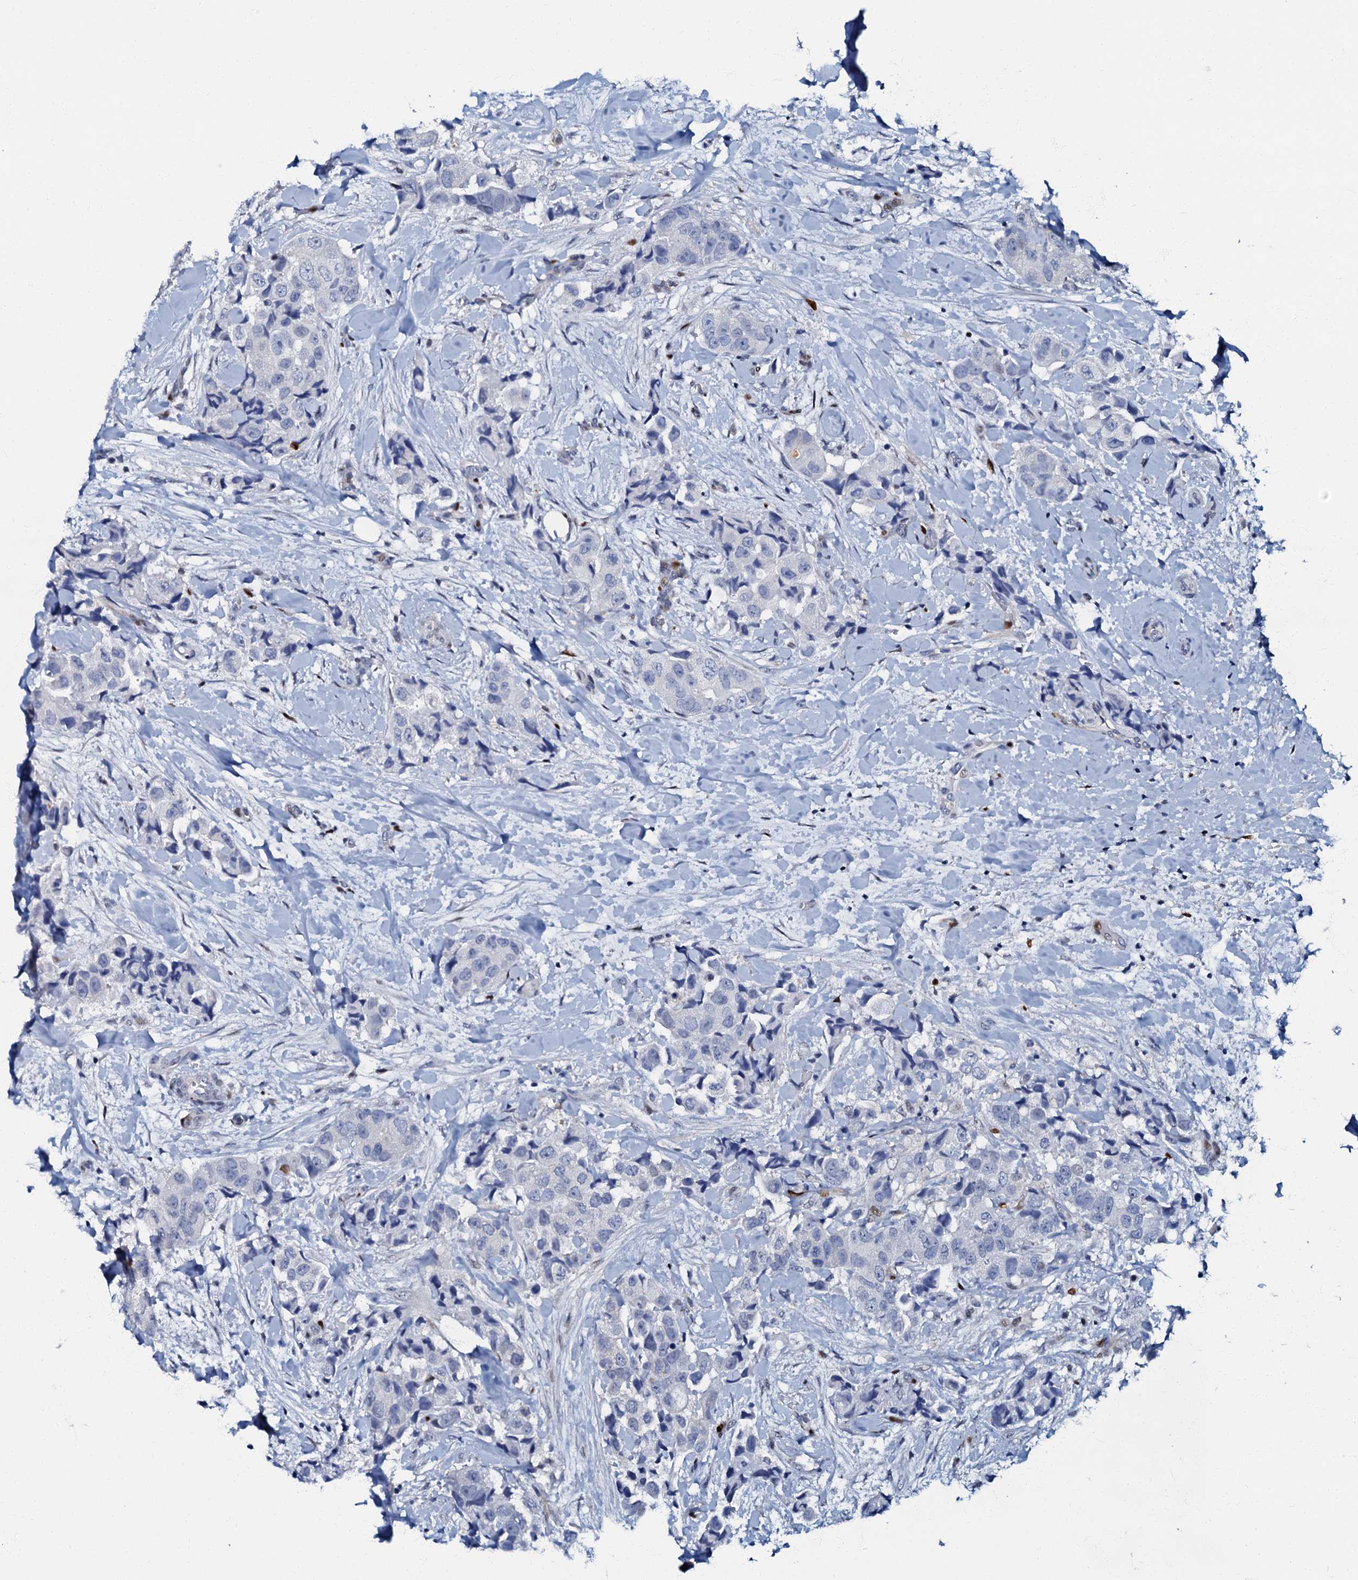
{"staining": {"intensity": "negative", "quantity": "none", "location": "none"}, "tissue": "breast cancer", "cell_type": "Tumor cells", "image_type": "cancer", "snomed": [{"axis": "morphology", "description": "Normal tissue, NOS"}, {"axis": "morphology", "description": "Duct carcinoma"}, {"axis": "topography", "description": "Breast"}], "caption": "Tumor cells are negative for protein expression in human breast cancer (invasive ductal carcinoma). (IHC, brightfield microscopy, high magnification).", "gene": "MFSD5", "patient": {"sex": "female", "age": 62}}